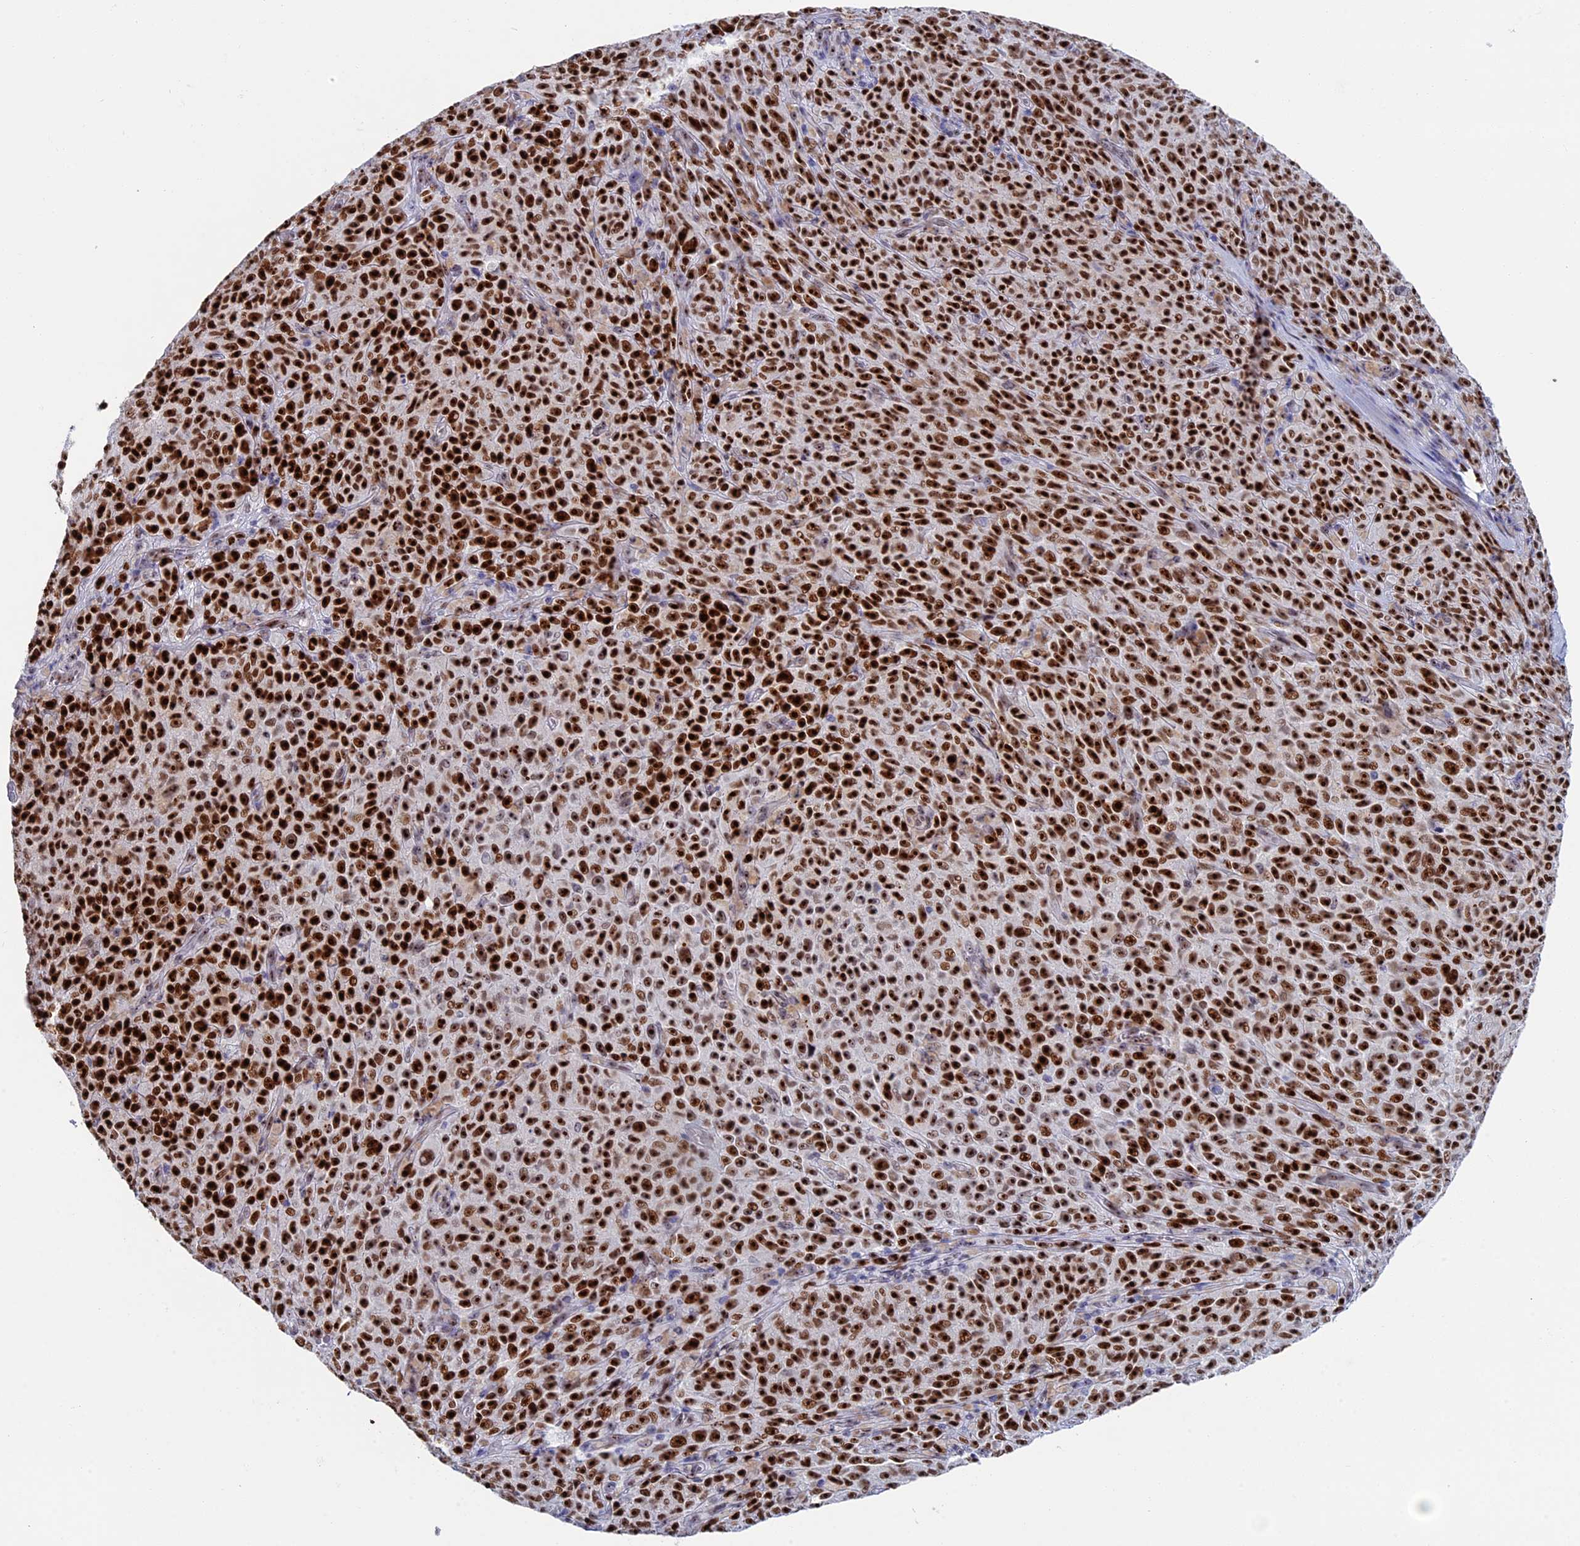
{"staining": {"intensity": "strong", "quantity": ">75%", "location": "nuclear"}, "tissue": "melanoma", "cell_type": "Tumor cells", "image_type": "cancer", "snomed": [{"axis": "morphology", "description": "Malignant melanoma, NOS"}, {"axis": "topography", "description": "Skin"}], "caption": "Immunohistochemistry of malignant melanoma shows high levels of strong nuclear expression in approximately >75% of tumor cells.", "gene": "CCDC86", "patient": {"sex": "female", "age": 82}}